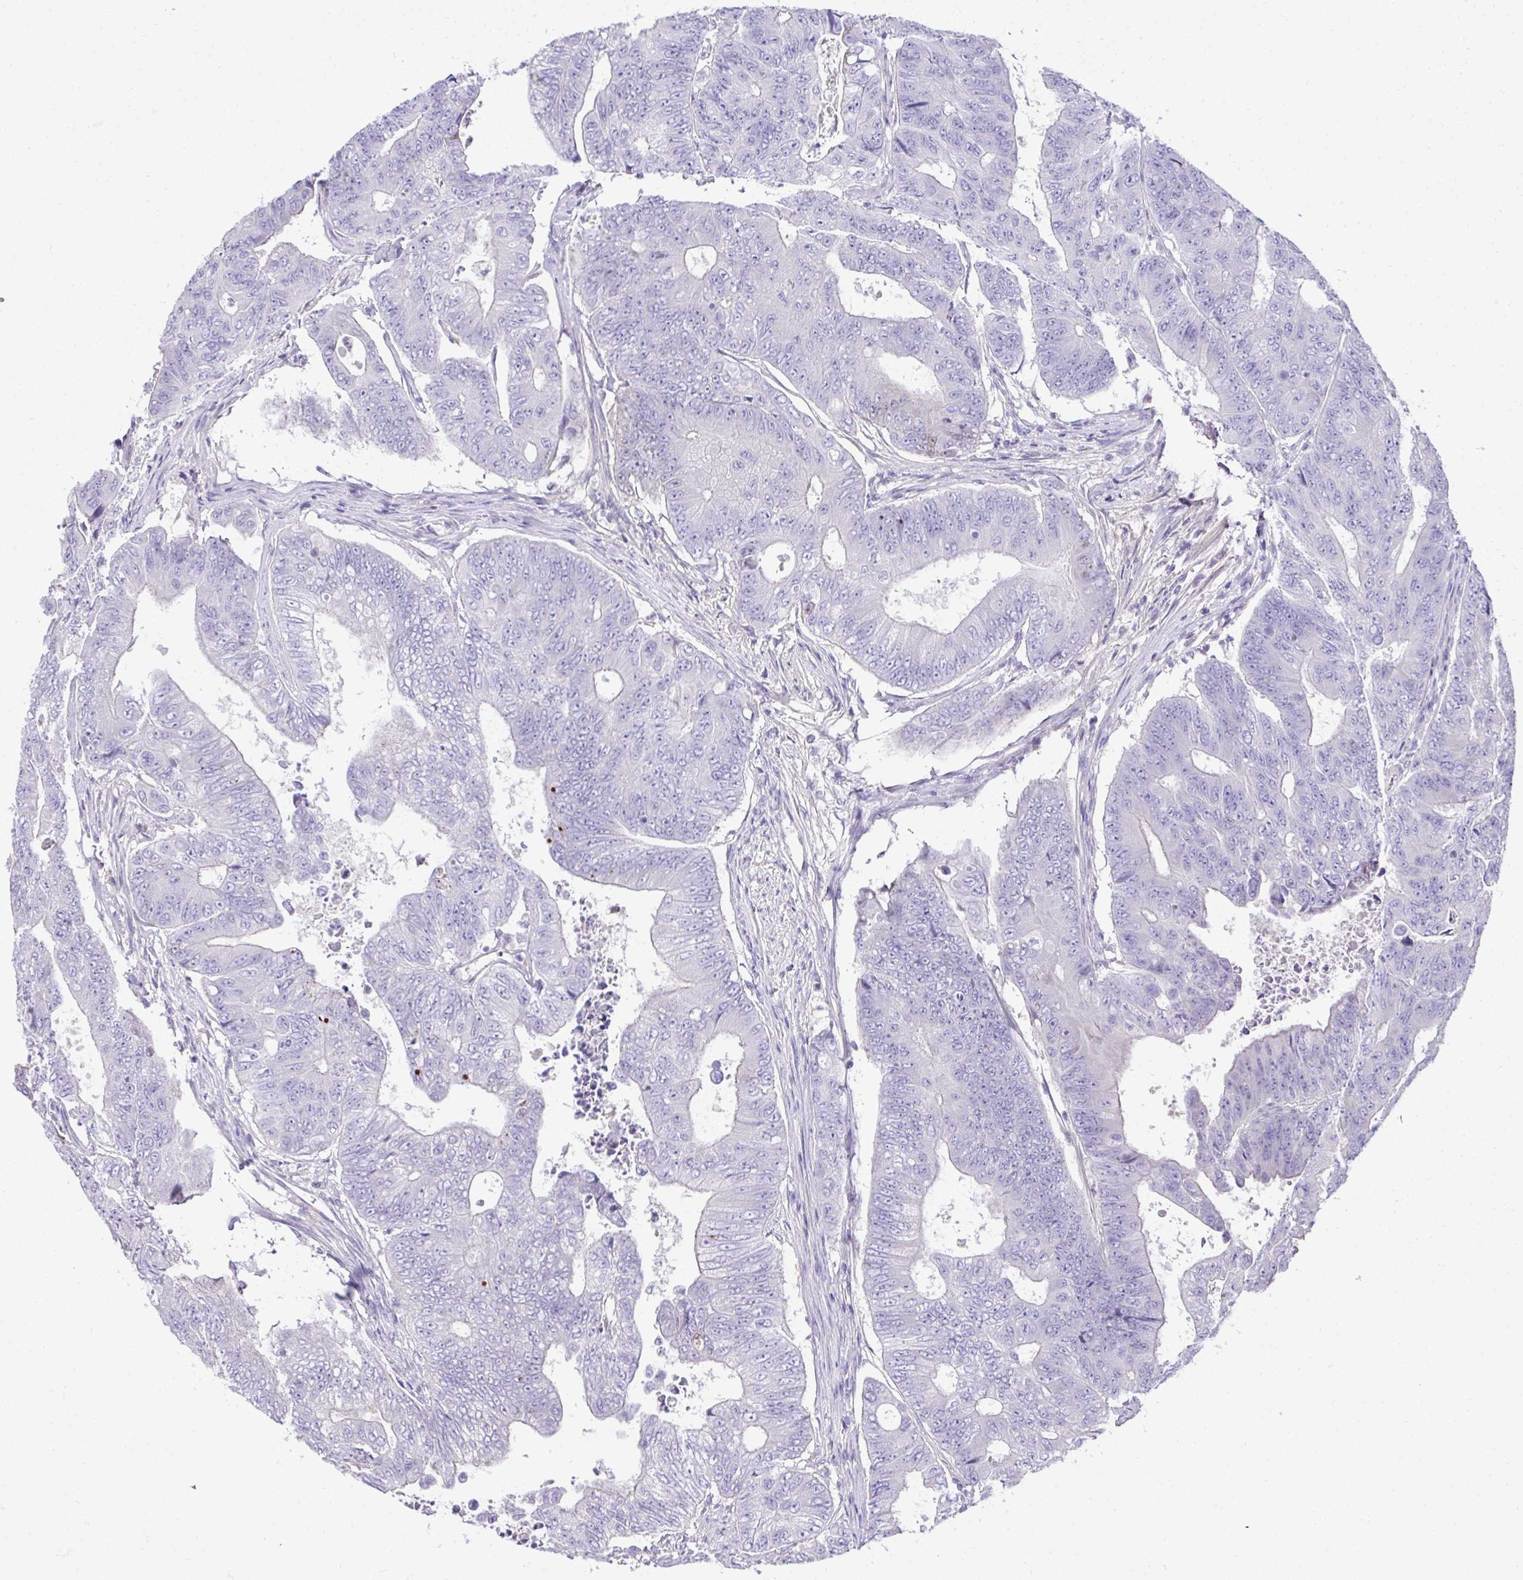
{"staining": {"intensity": "negative", "quantity": "none", "location": "none"}, "tissue": "colorectal cancer", "cell_type": "Tumor cells", "image_type": "cancer", "snomed": [{"axis": "morphology", "description": "Adenocarcinoma, NOS"}, {"axis": "topography", "description": "Colon"}], "caption": "Immunohistochemical staining of colorectal adenocarcinoma reveals no significant positivity in tumor cells.", "gene": "CCDC85C", "patient": {"sex": "female", "age": 48}}